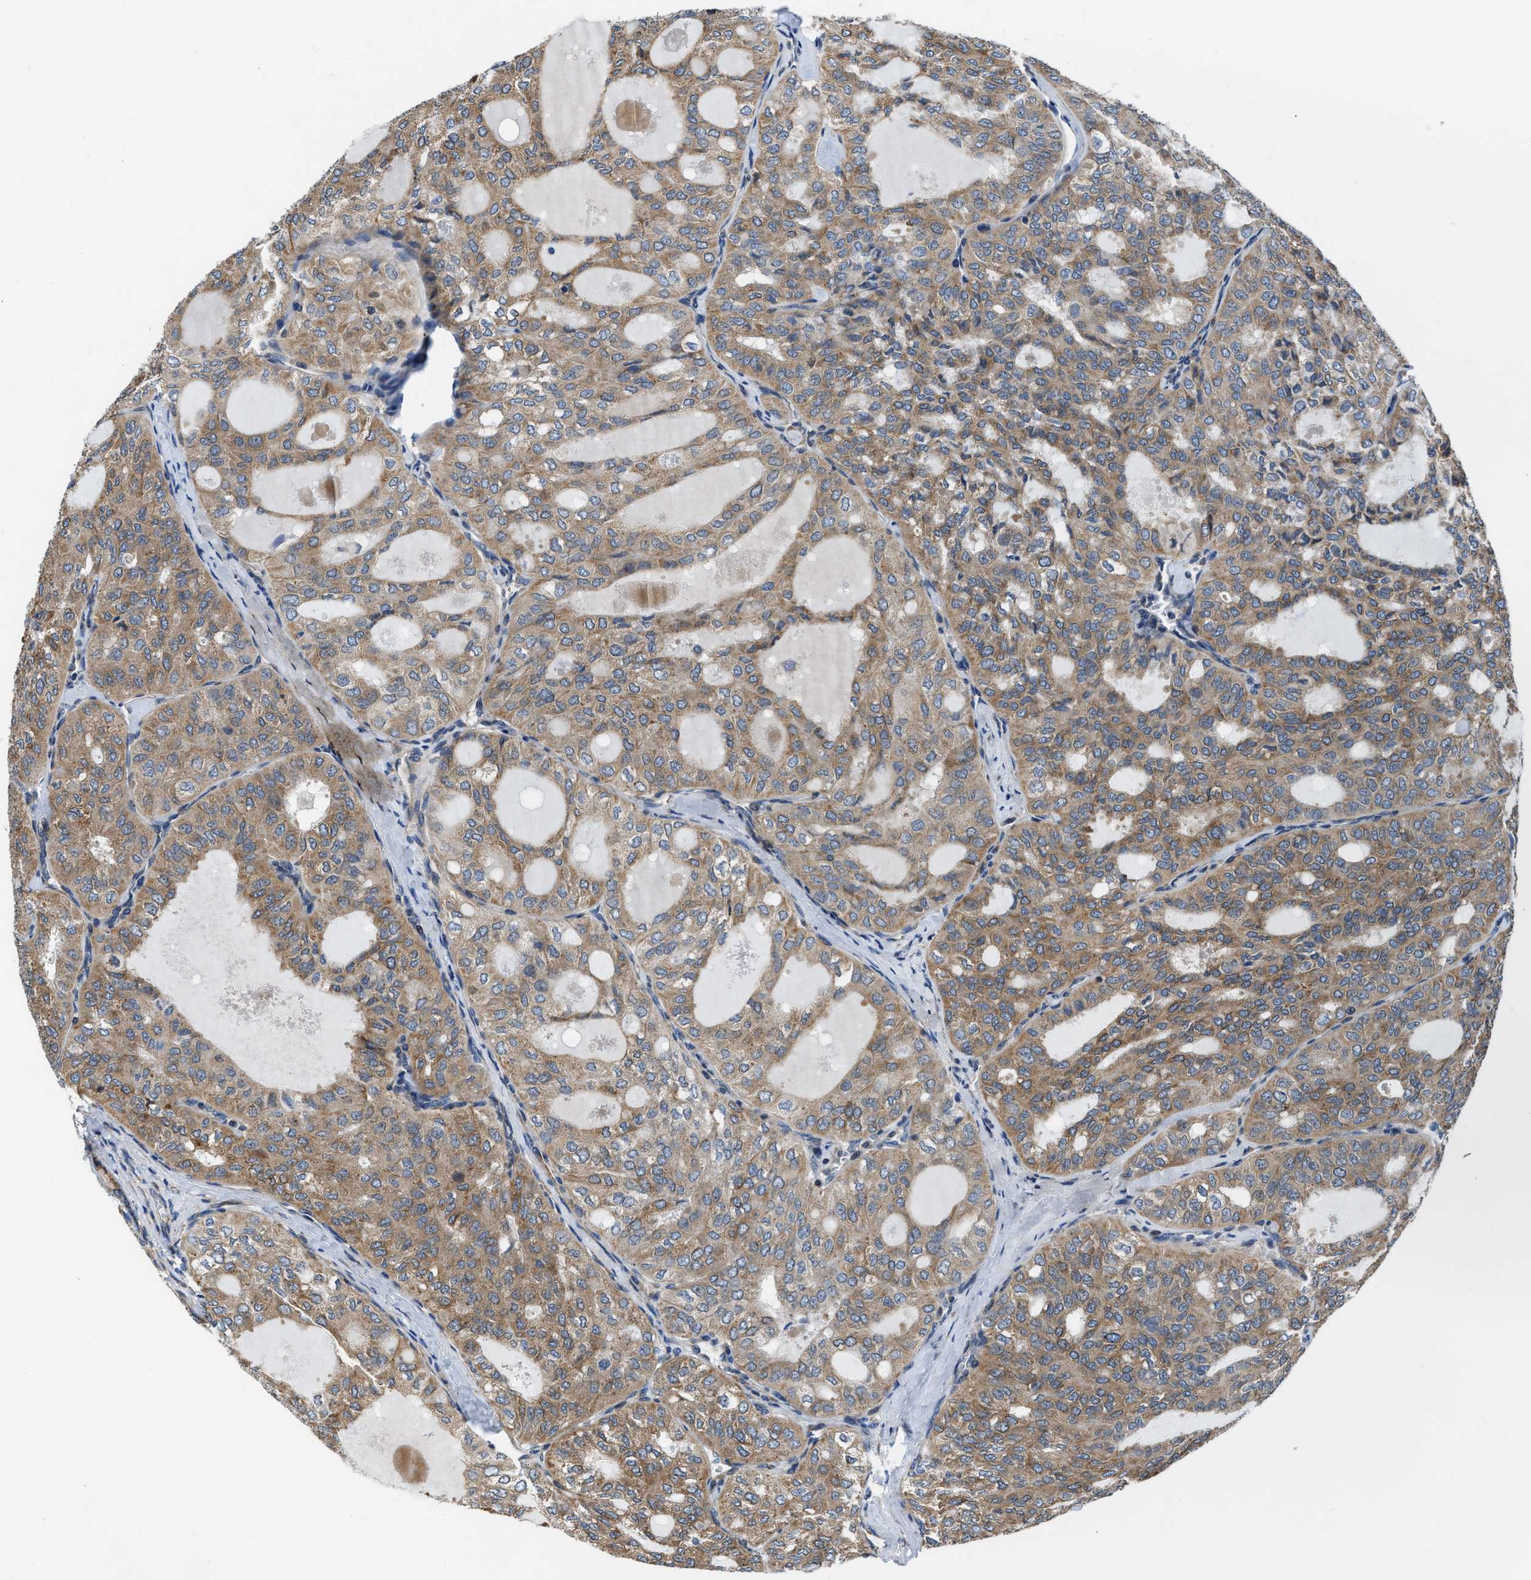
{"staining": {"intensity": "moderate", "quantity": ">75%", "location": "cytoplasmic/membranous"}, "tissue": "thyroid cancer", "cell_type": "Tumor cells", "image_type": "cancer", "snomed": [{"axis": "morphology", "description": "Follicular adenoma carcinoma, NOS"}, {"axis": "topography", "description": "Thyroid gland"}], "caption": "IHC histopathology image of neoplastic tissue: thyroid cancer stained using immunohistochemistry exhibits medium levels of moderate protein expression localized specifically in the cytoplasmic/membranous of tumor cells, appearing as a cytoplasmic/membranous brown color.", "gene": "ARL6IP5", "patient": {"sex": "male", "age": 75}}